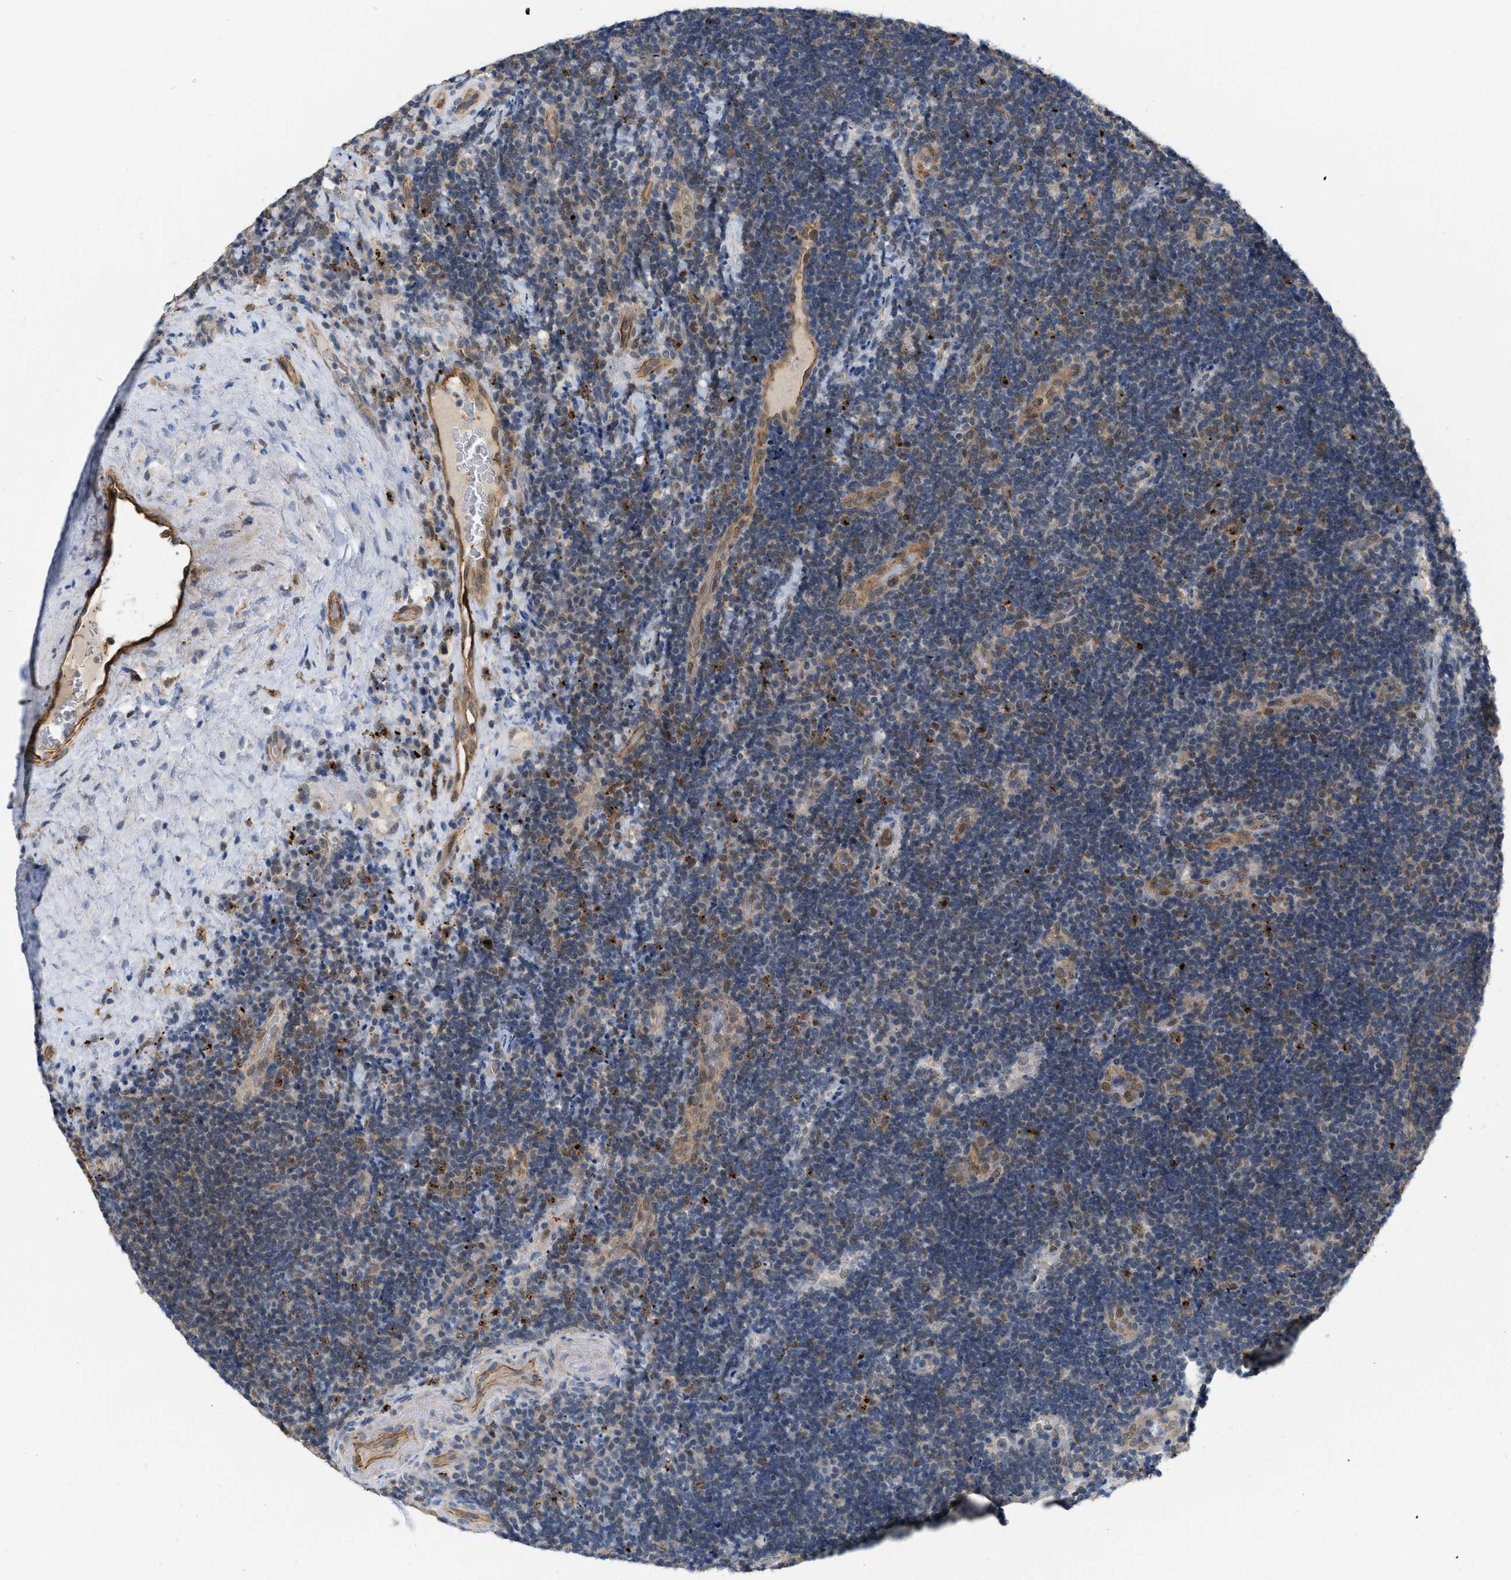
{"staining": {"intensity": "weak", "quantity": "<25%", "location": "nuclear"}, "tissue": "lymphoma", "cell_type": "Tumor cells", "image_type": "cancer", "snomed": [{"axis": "morphology", "description": "Malignant lymphoma, non-Hodgkin's type, High grade"}, {"axis": "topography", "description": "Tonsil"}], "caption": "IHC histopathology image of human malignant lymphoma, non-Hodgkin's type (high-grade) stained for a protein (brown), which shows no expression in tumor cells. (Stains: DAB (3,3'-diaminobenzidine) immunohistochemistry with hematoxylin counter stain, Microscopy: brightfield microscopy at high magnification).", "gene": "NAPEPLD", "patient": {"sex": "female", "age": 36}}